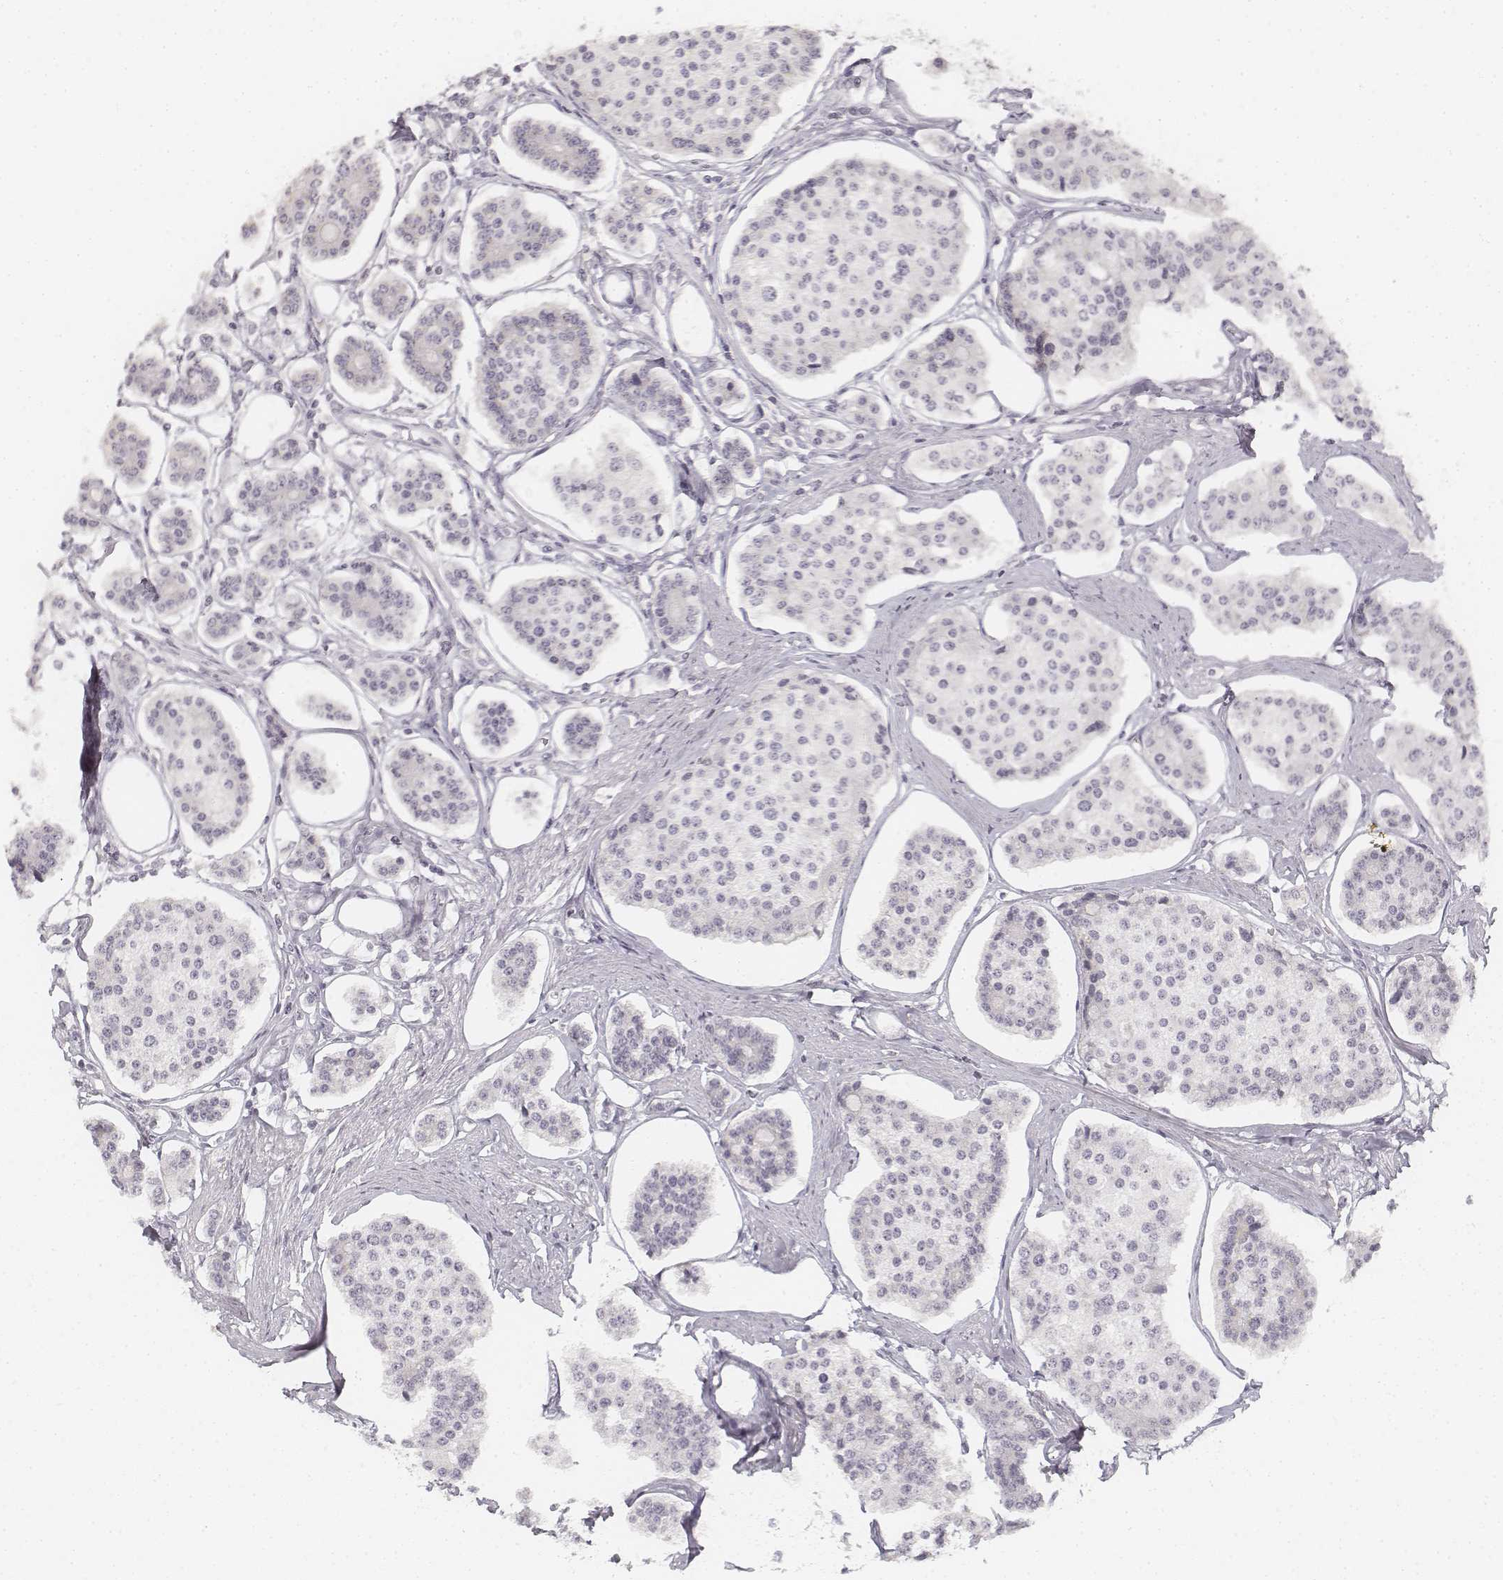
{"staining": {"intensity": "negative", "quantity": "none", "location": "none"}, "tissue": "carcinoid", "cell_type": "Tumor cells", "image_type": "cancer", "snomed": [{"axis": "morphology", "description": "Carcinoid, malignant, NOS"}, {"axis": "topography", "description": "Small intestine"}], "caption": "DAB immunohistochemical staining of human carcinoid (malignant) displays no significant positivity in tumor cells.", "gene": "DSG4", "patient": {"sex": "female", "age": 65}}